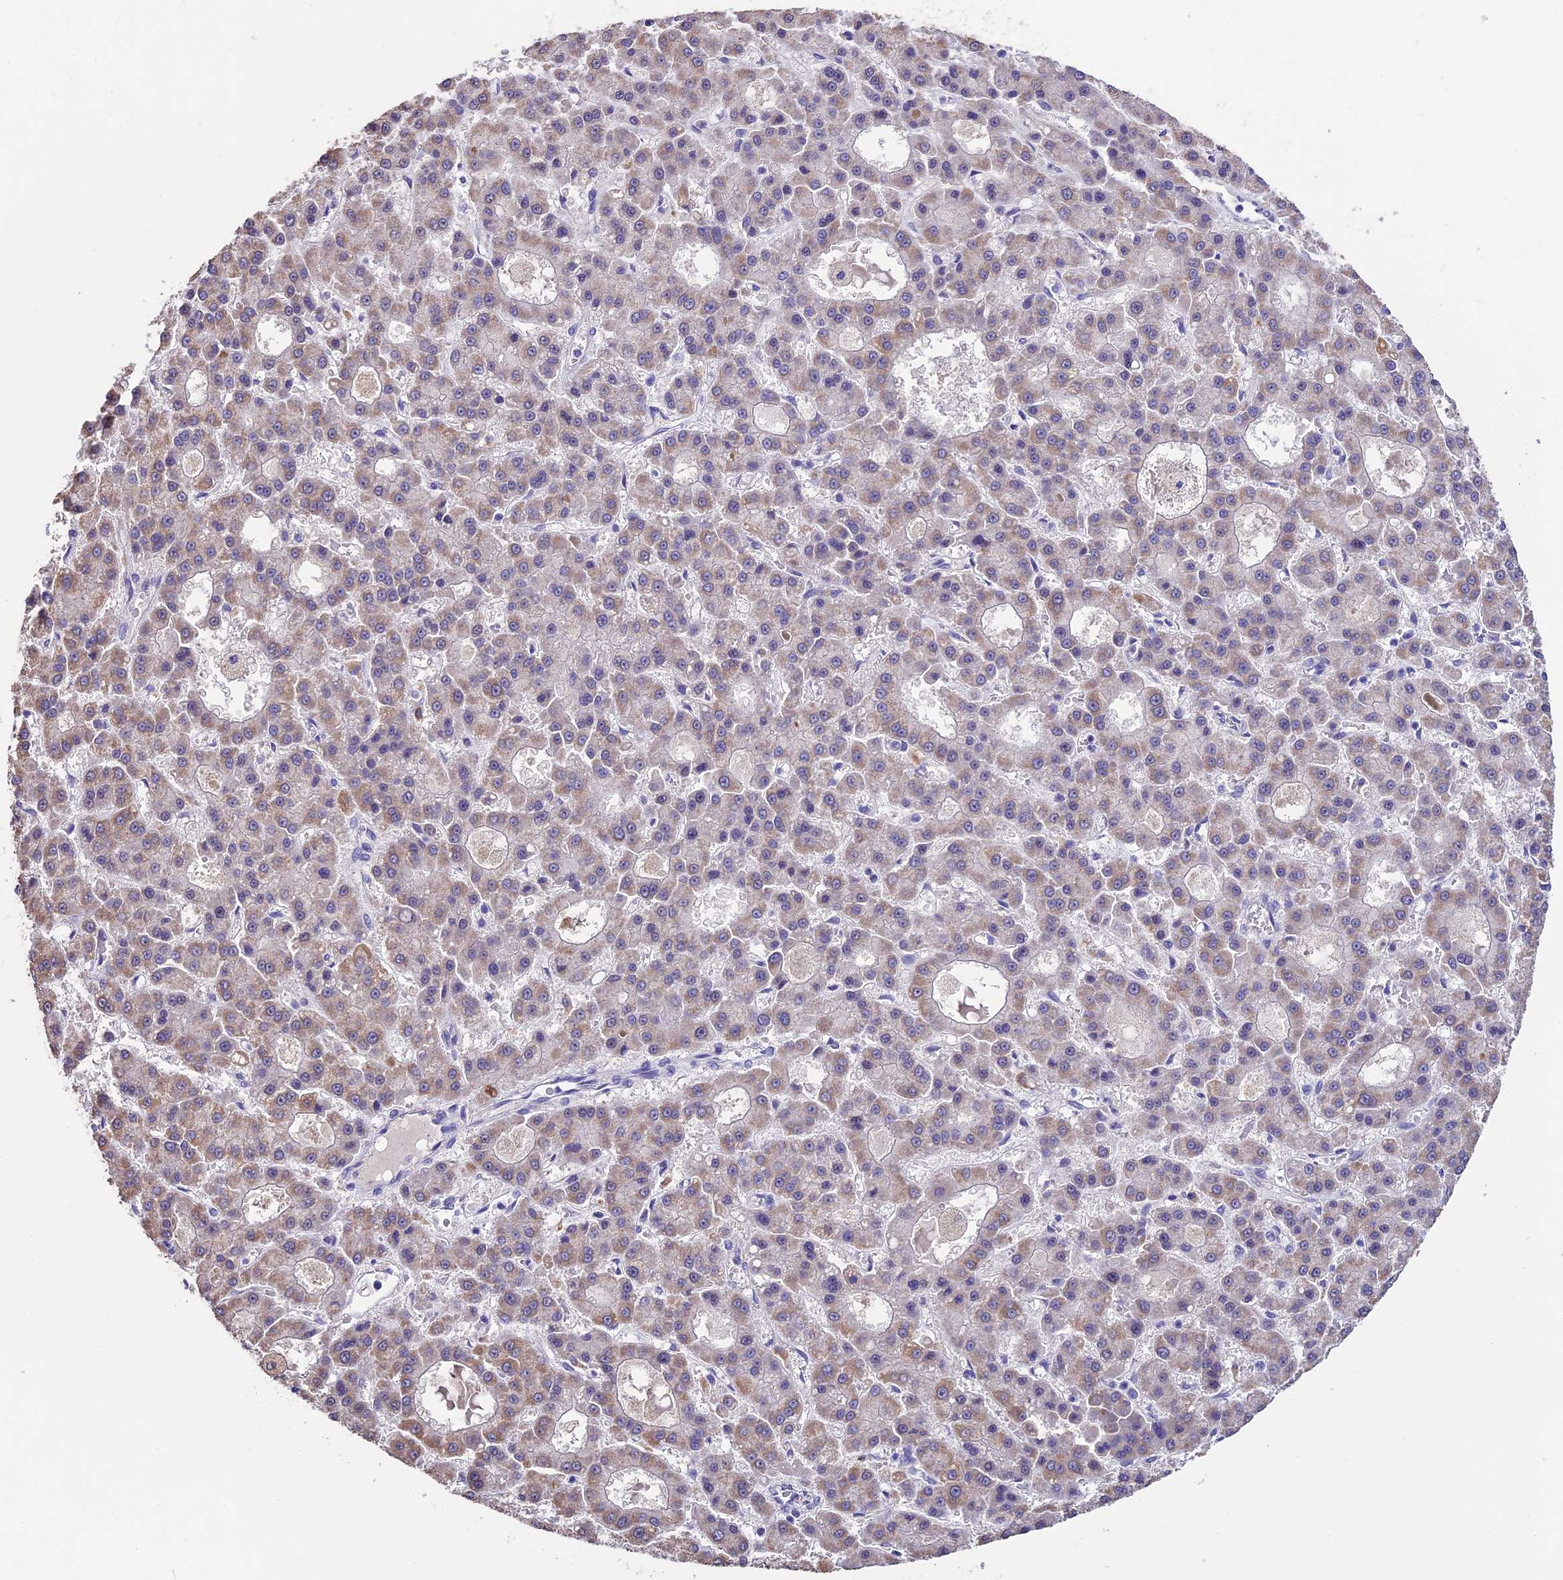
{"staining": {"intensity": "weak", "quantity": "25%-75%", "location": "cytoplasmic/membranous"}, "tissue": "liver cancer", "cell_type": "Tumor cells", "image_type": "cancer", "snomed": [{"axis": "morphology", "description": "Carcinoma, Hepatocellular, NOS"}, {"axis": "topography", "description": "Liver"}], "caption": "A brown stain highlights weak cytoplasmic/membranous staining of a protein in liver cancer (hepatocellular carcinoma) tumor cells.", "gene": "DIS3L", "patient": {"sex": "male", "age": 70}}